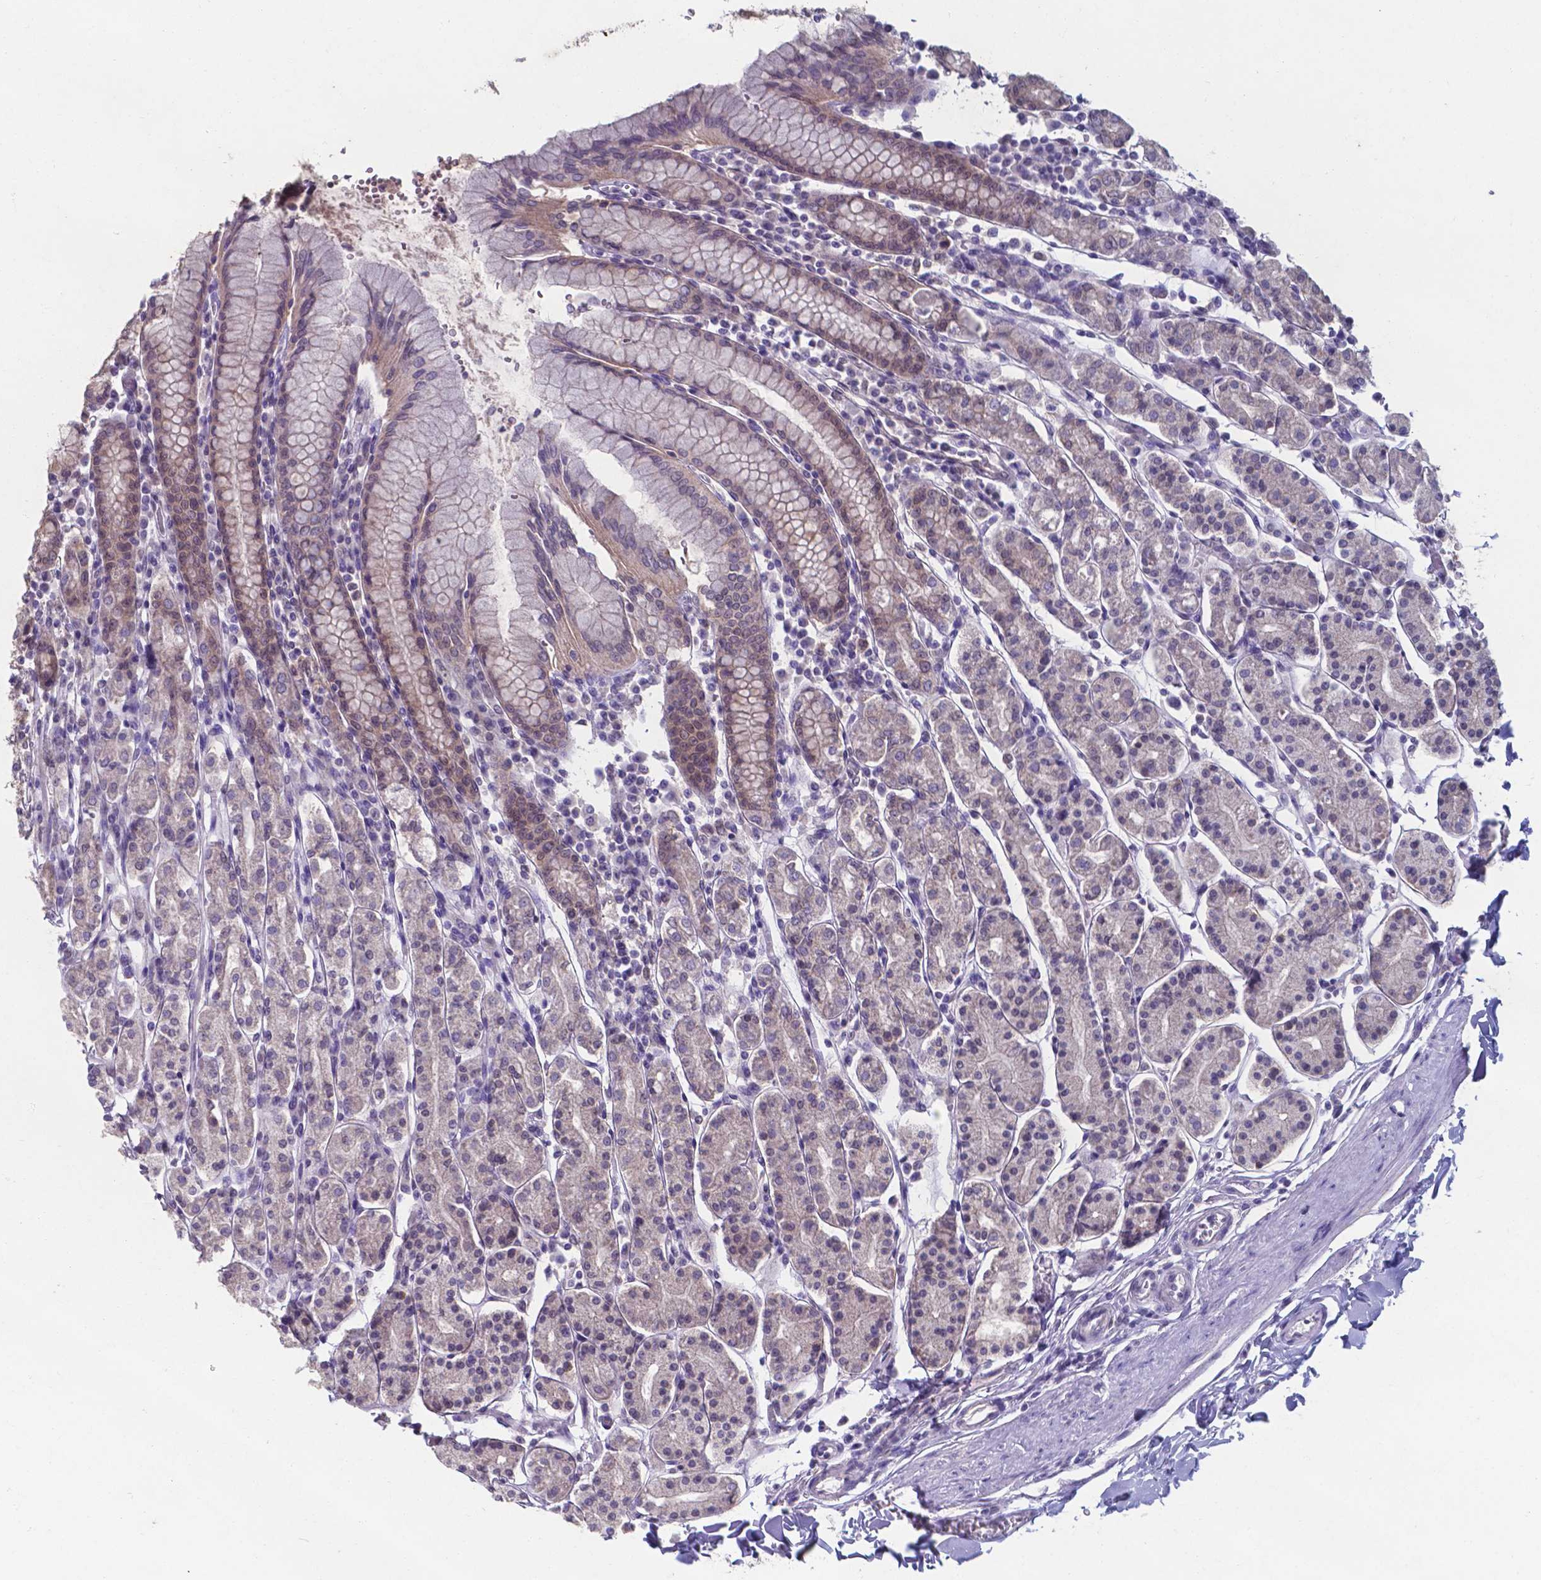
{"staining": {"intensity": "moderate", "quantity": "<25%", "location": "nuclear"}, "tissue": "stomach", "cell_type": "Glandular cells", "image_type": "normal", "snomed": [{"axis": "morphology", "description": "Normal tissue, NOS"}, {"axis": "topography", "description": "Stomach, upper"}, {"axis": "topography", "description": "Stomach"}], "caption": "Immunohistochemical staining of benign human stomach reveals low levels of moderate nuclear staining in approximately <25% of glandular cells. The staining was performed using DAB to visualize the protein expression in brown, while the nuclei were stained in blue with hematoxylin (Magnification: 20x).", "gene": "UBE2E2", "patient": {"sex": "male", "age": 62}}